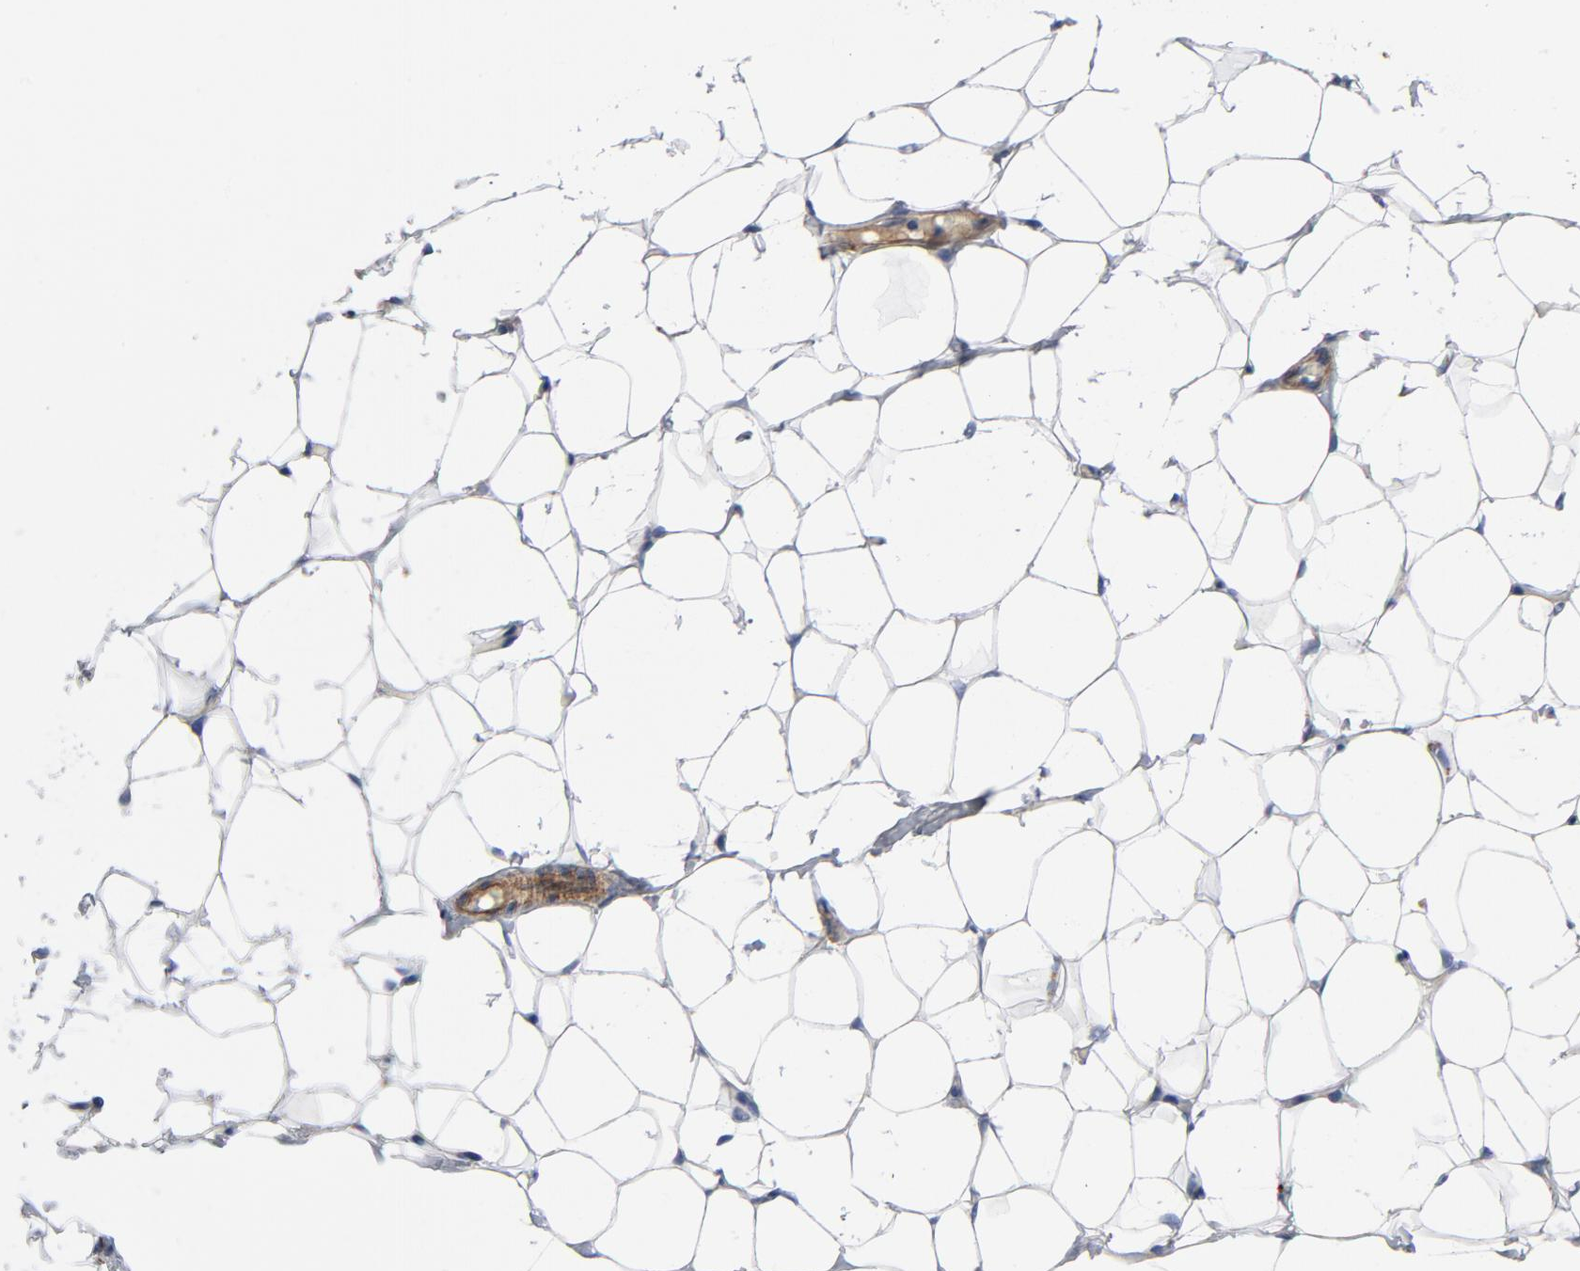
{"staining": {"intensity": "weak", "quantity": "<25%", "location": "cytoplasmic/membranous"}, "tissue": "adipose tissue", "cell_type": "Adipocytes", "image_type": "normal", "snomed": [{"axis": "morphology", "description": "Normal tissue, NOS"}, {"axis": "topography", "description": "Soft tissue"}], "caption": "The immunohistochemistry (IHC) image has no significant staining in adipocytes of adipose tissue. The staining was performed using DAB to visualize the protein expression in brown, while the nuclei were stained in blue with hematoxylin (Magnification: 20x).", "gene": "LAMC1", "patient": {"sex": "male", "age": 26}}